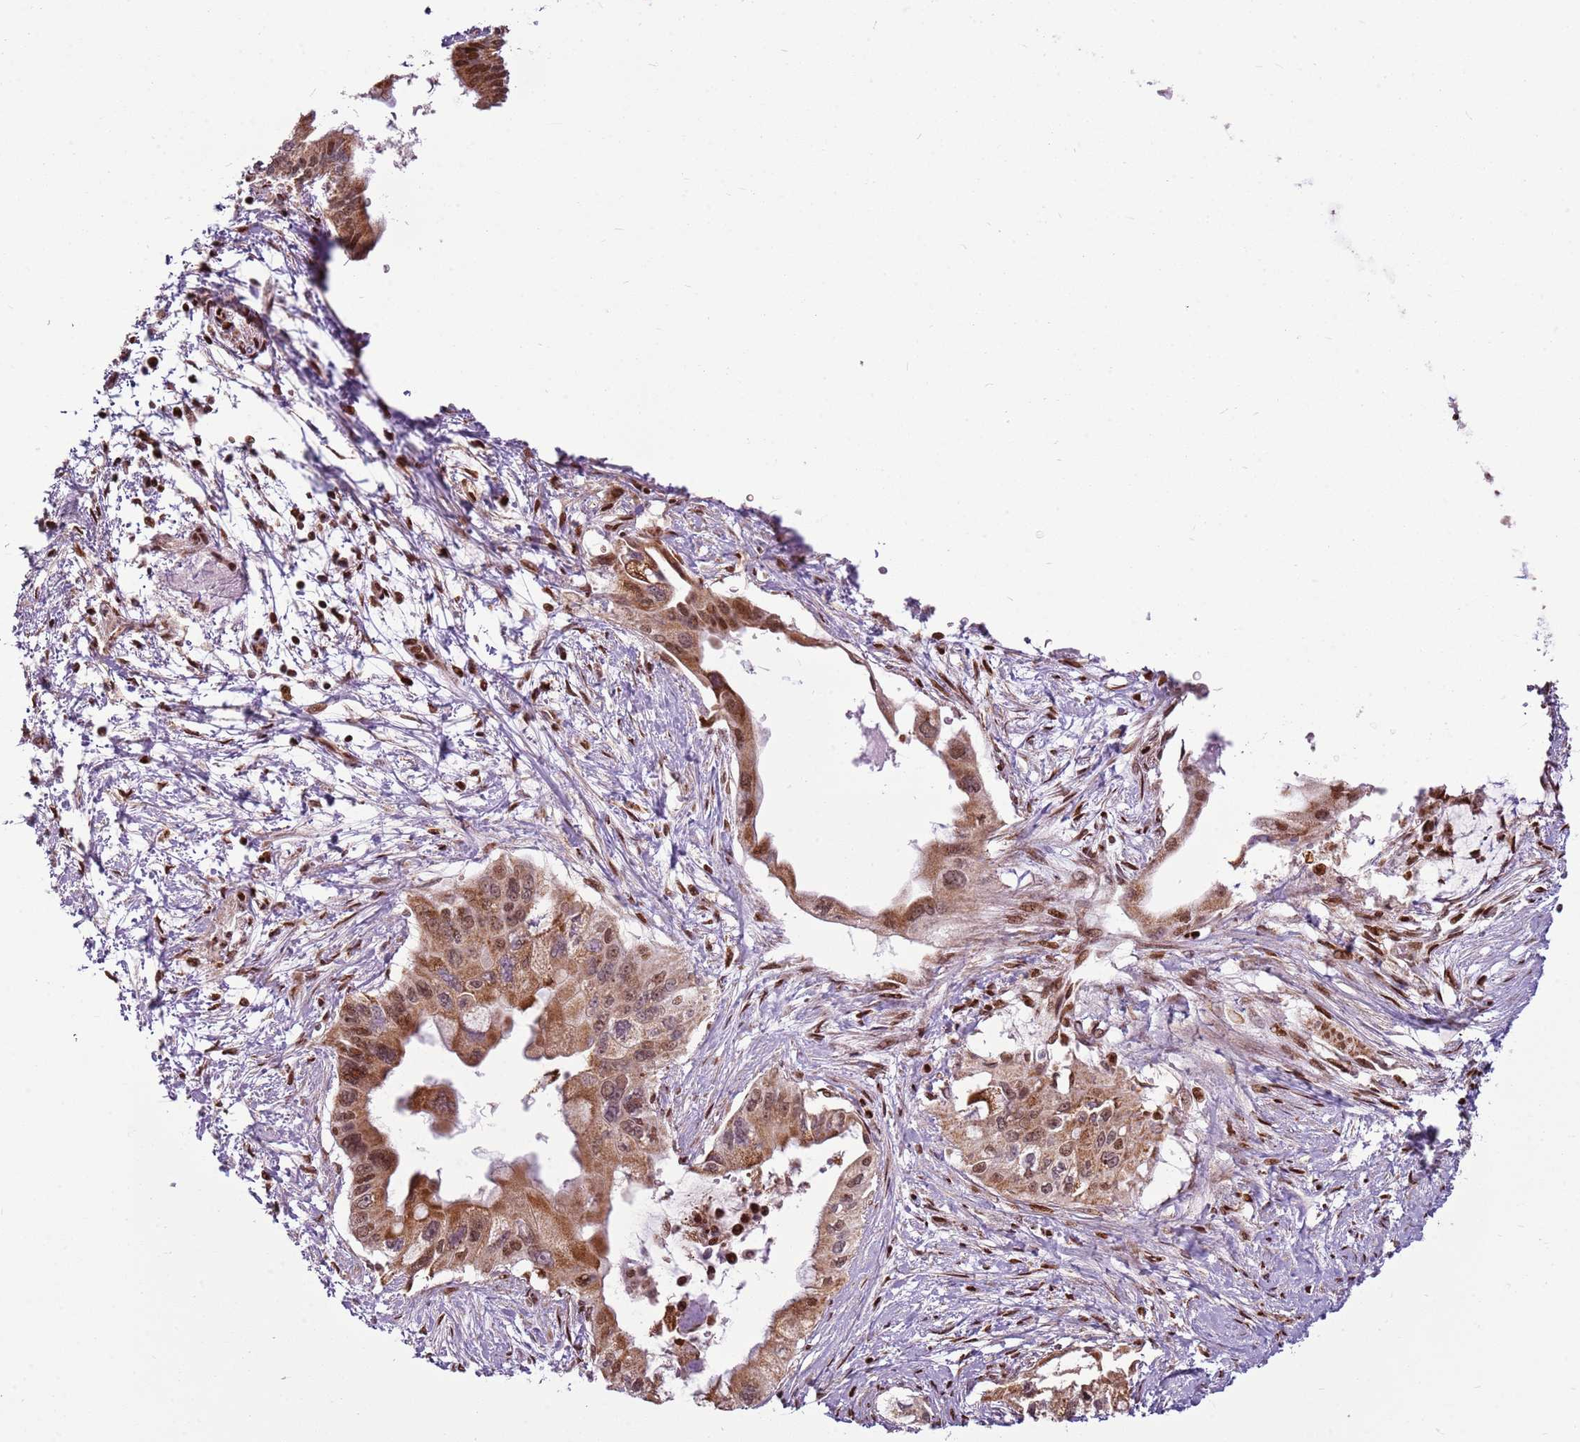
{"staining": {"intensity": "moderate", "quantity": ">75%", "location": "cytoplasmic/membranous,nuclear"}, "tissue": "pancreatic cancer", "cell_type": "Tumor cells", "image_type": "cancer", "snomed": [{"axis": "morphology", "description": "Adenocarcinoma, NOS"}, {"axis": "topography", "description": "Pancreas"}], "caption": "The histopathology image displays immunohistochemical staining of pancreatic cancer. There is moderate cytoplasmic/membranous and nuclear positivity is identified in approximately >75% of tumor cells. (Brightfield microscopy of DAB IHC at high magnification).", "gene": "PCTP", "patient": {"sex": "male", "age": 46}}